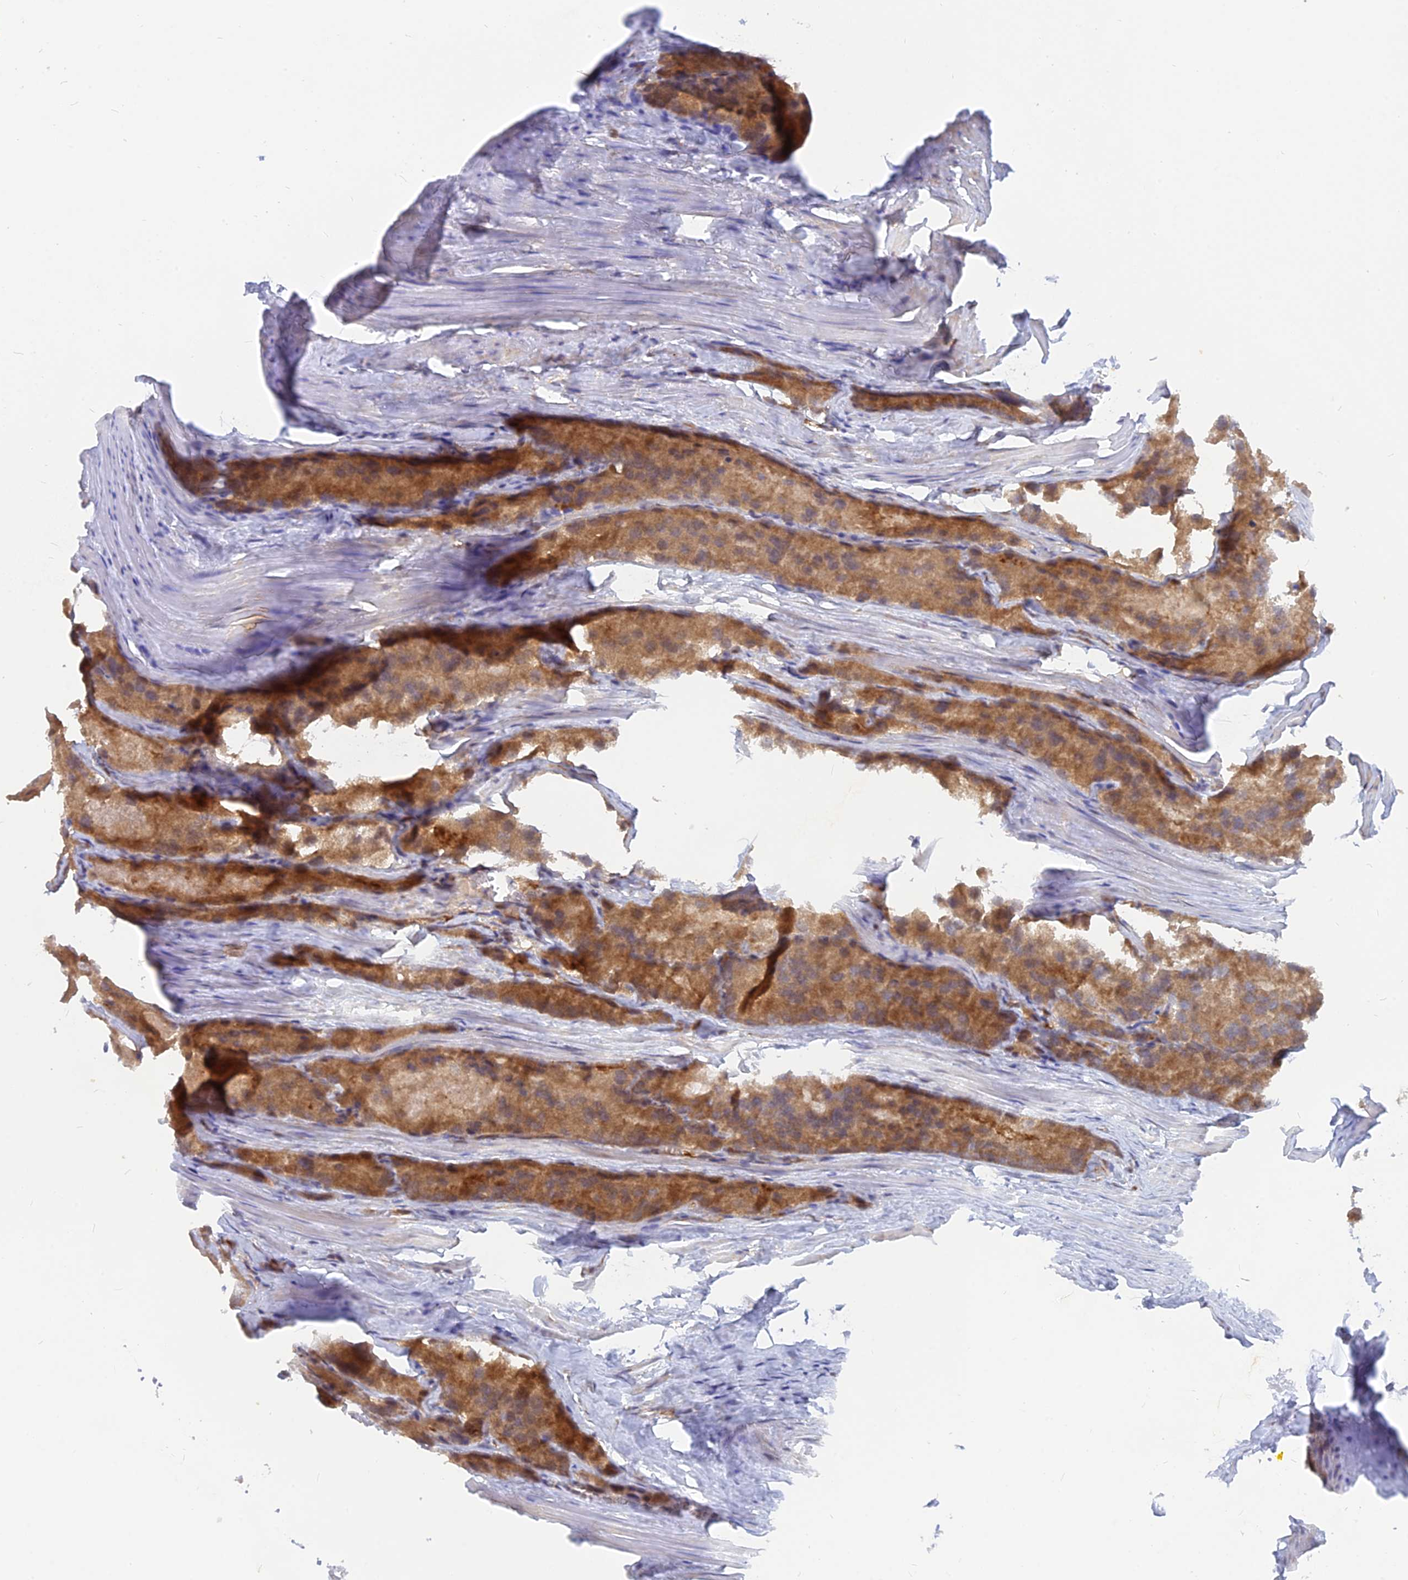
{"staining": {"intensity": "moderate", "quantity": ">75%", "location": "cytoplasmic/membranous"}, "tissue": "prostate cancer", "cell_type": "Tumor cells", "image_type": "cancer", "snomed": [{"axis": "morphology", "description": "Adenocarcinoma, Low grade"}, {"axis": "topography", "description": "Prostate"}], "caption": "Prostate cancer tissue exhibits moderate cytoplasmic/membranous expression in about >75% of tumor cells, visualized by immunohistochemistry. Immunohistochemistry (ihc) stains the protein in brown and the nuclei are stained blue.", "gene": "ARL2BP", "patient": {"sex": "male", "age": 69}}